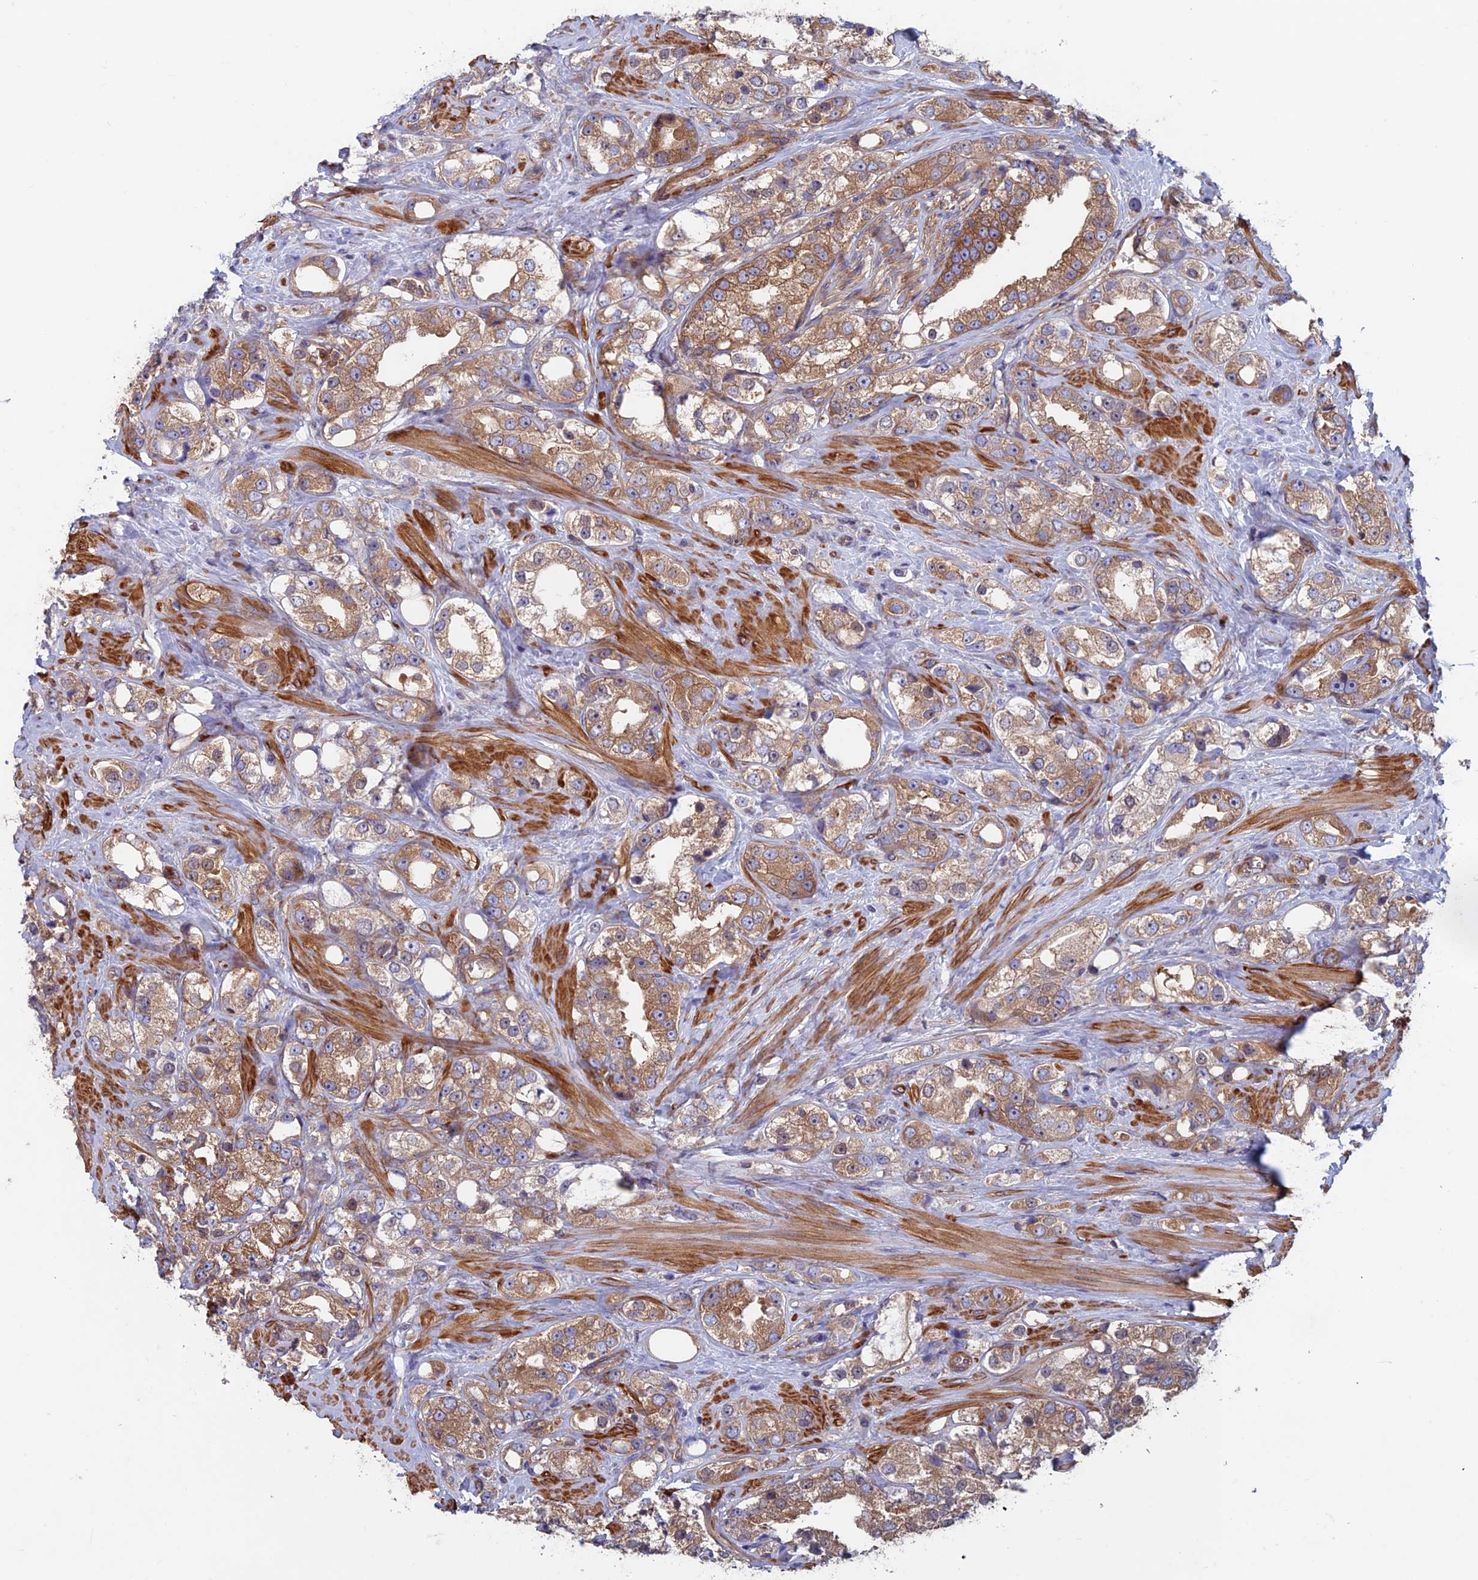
{"staining": {"intensity": "moderate", "quantity": ">75%", "location": "cytoplasmic/membranous"}, "tissue": "prostate cancer", "cell_type": "Tumor cells", "image_type": "cancer", "snomed": [{"axis": "morphology", "description": "Adenocarcinoma, NOS"}, {"axis": "topography", "description": "Prostate"}], "caption": "An immunohistochemistry micrograph of tumor tissue is shown. Protein staining in brown shows moderate cytoplasmic/membranous positivity in prostate adenocarcinoma within tumor cells. (DAB (3,3'-diaminobenzidine) = brown stain, brightfield microscopy at high magnification).", "gene": "DNM1L", "patient": {"sex": "male", "age": 79}}